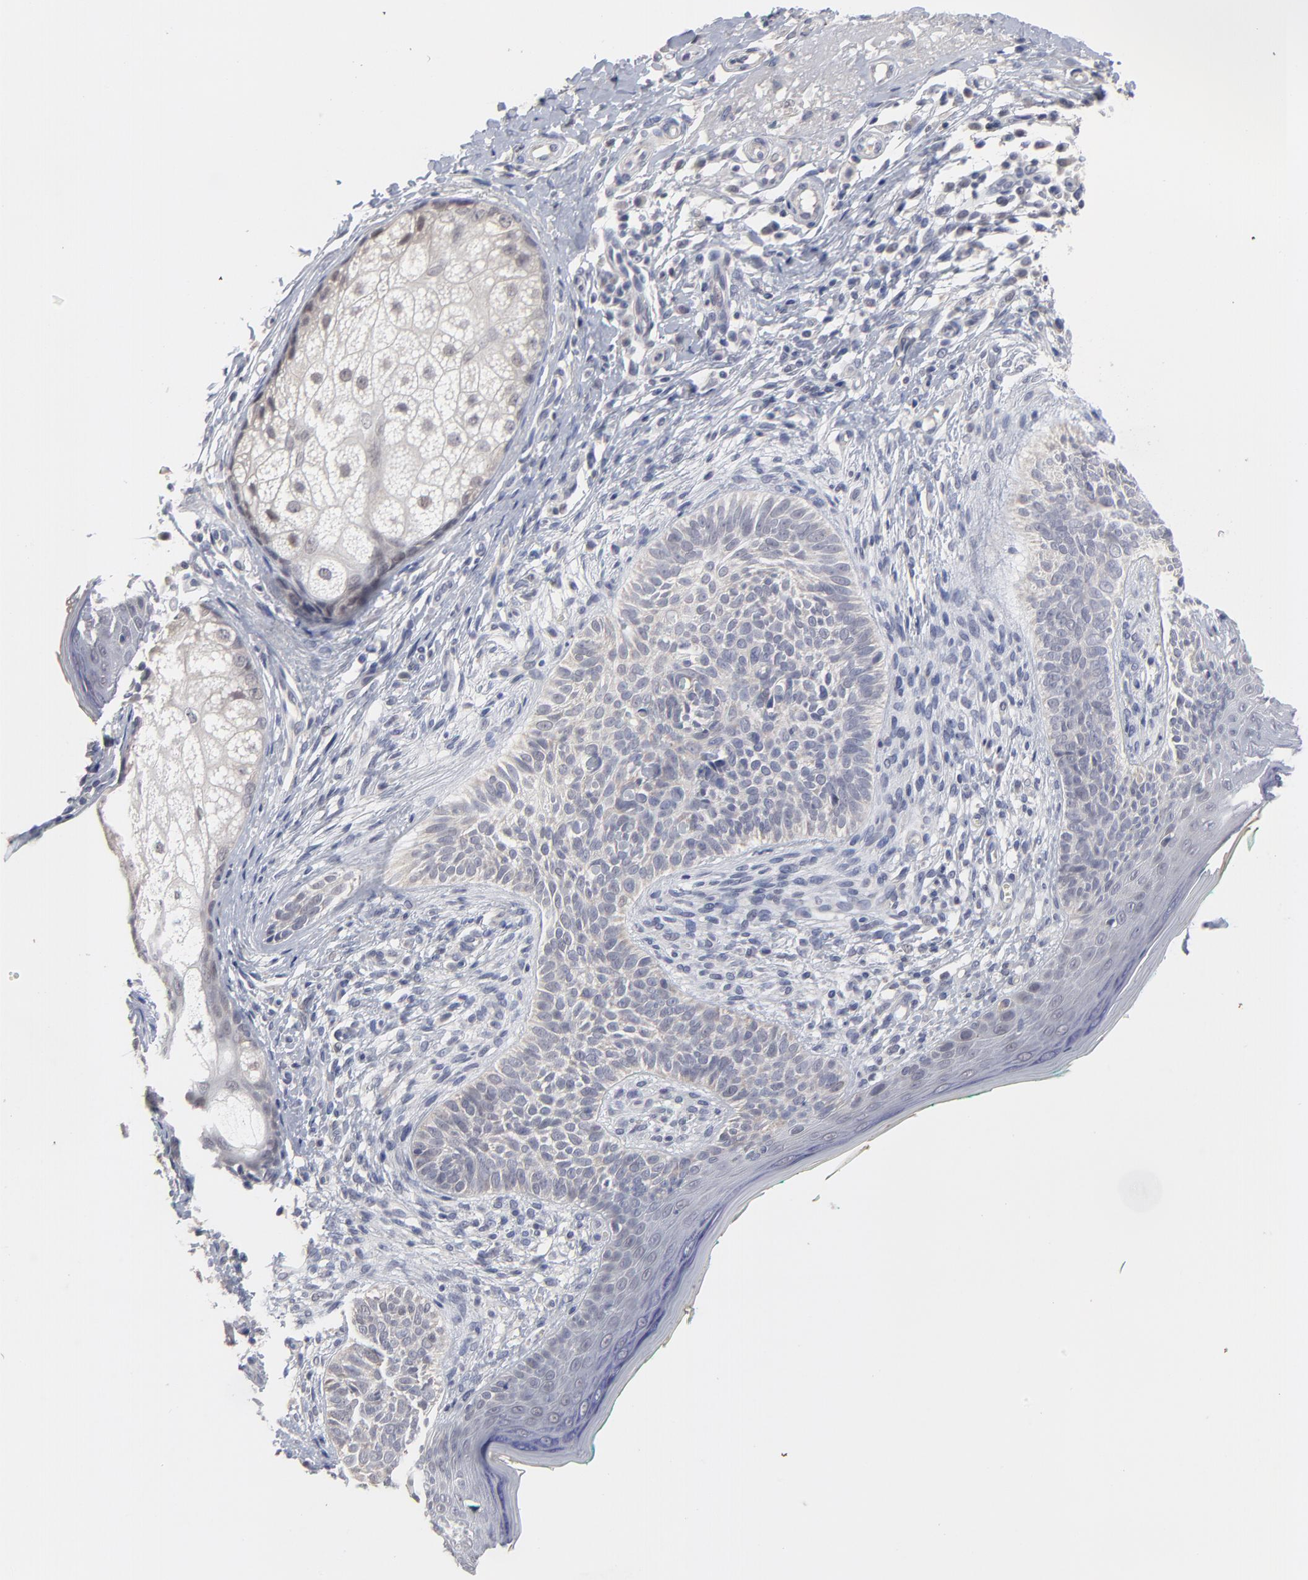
{"staining": {"intensity": "negative", "quantity": "none", "location": "none"}, "tissue": "skin cancer", "cell_type": "Tumor cells", "image_type": "cancer", "snomed": [{"axis": "morphology", "description": "Normal tissue, NOS"}, {"axis": "morphology", "description": "Basal cell carcinoma"}, {"axis": "topography", "description": "Skin"}], "caption": "Skin cancer stained for a protein using immunohistochemistry (IHC) exhibits no expression tumor cells.", "gene": "MAGEA10", "patient": {"sex": "male", "age": 76}}